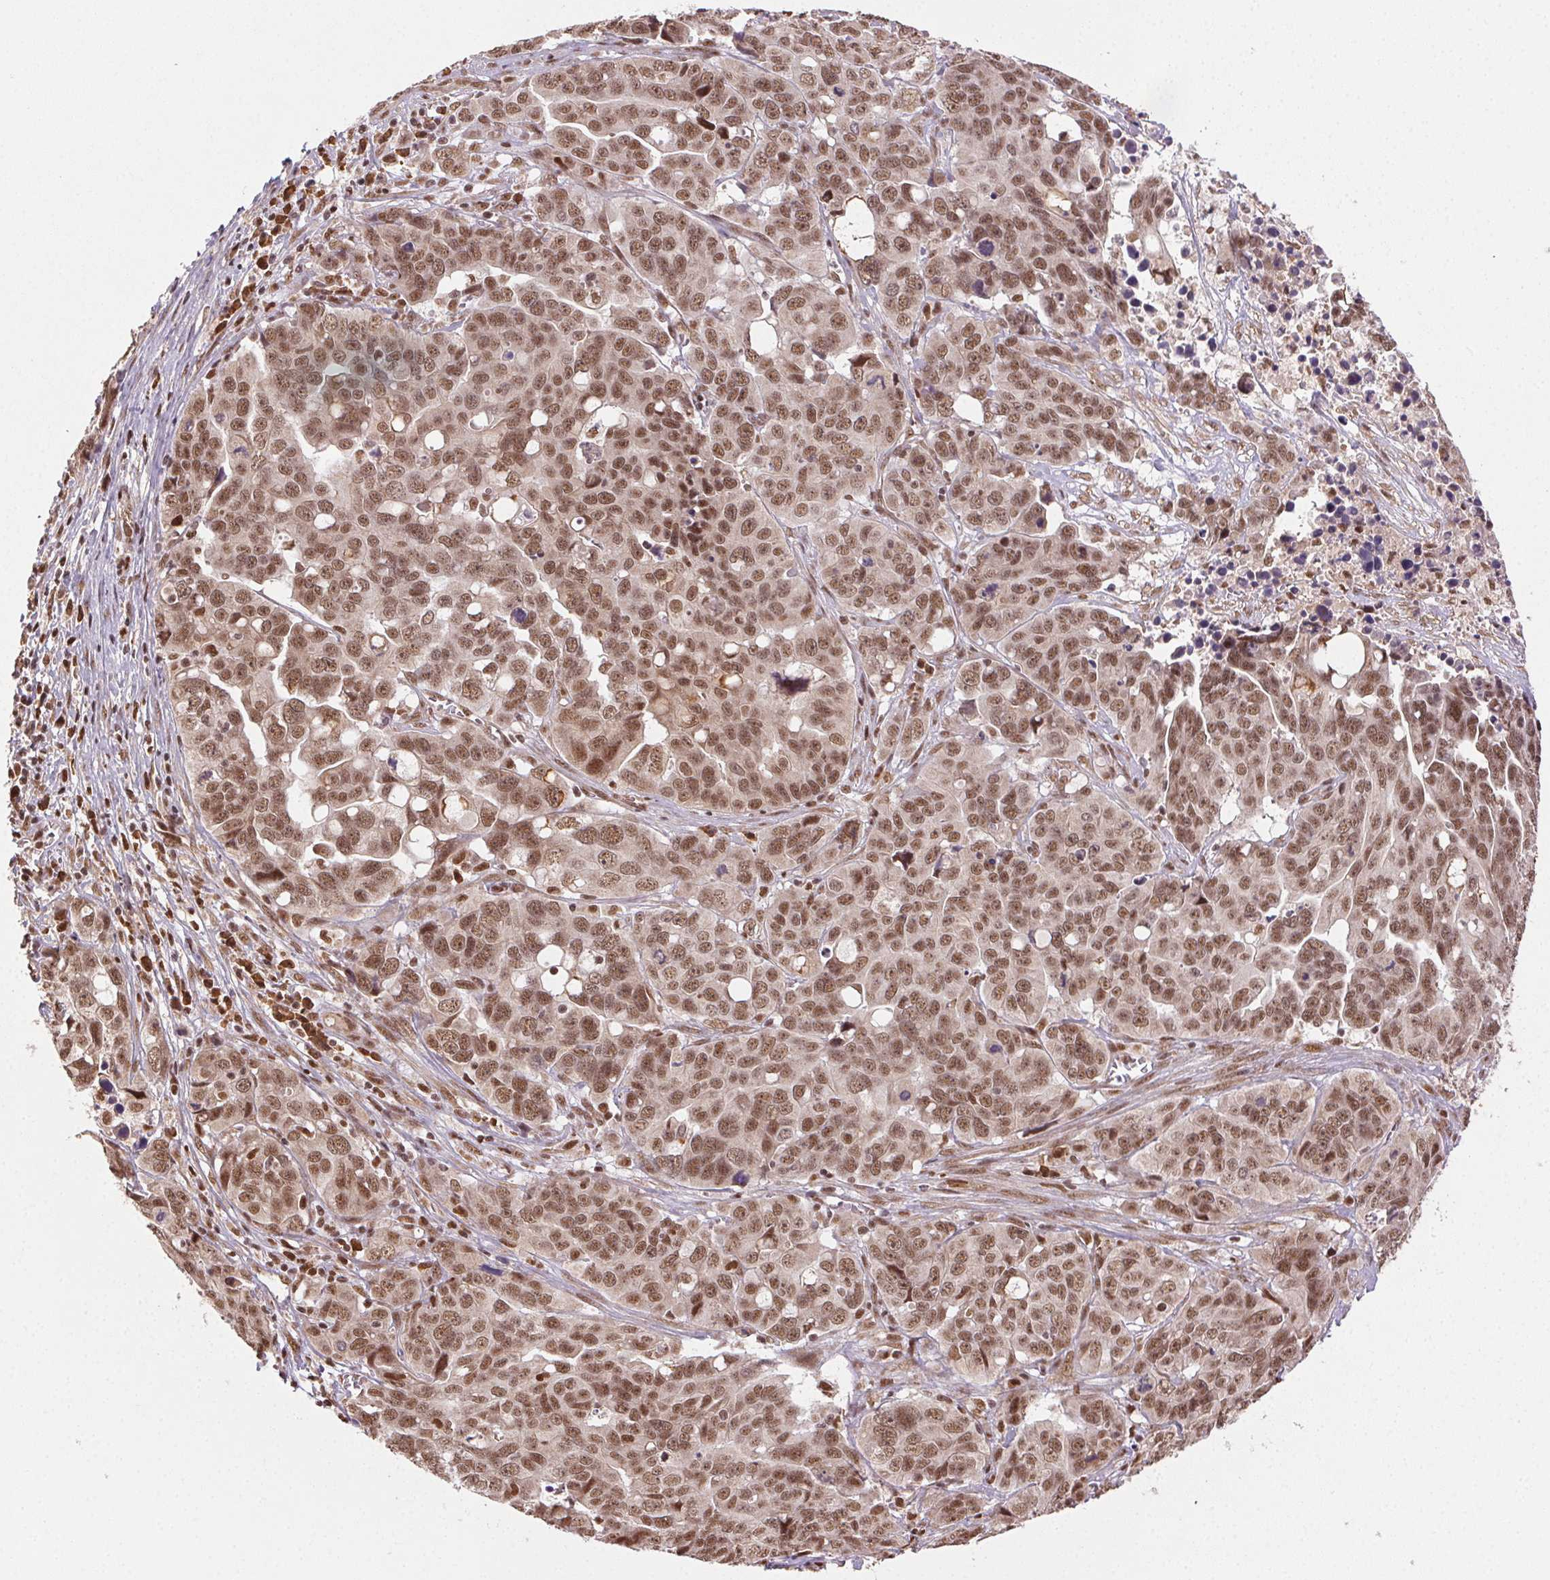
{"staining": {"intensity": "moderate", "quantity": ">75%", "location": "nuclear"}, "tissue": "ovarian cancer", "cell_type": "Tumor cells", "image_type": "cancer", "snomed": [{"axis": "morphology", "description": "Carcinoma, endometroid"}, {"axis": "topography", "description": "Ovary"}], "caption": "A micrograph of human ovarian cancer stained for a protein shows moderate nuclear brown staining in tumor cells.", "gene": "TREML4", "patient": {"sex": "female", "age": 78}}